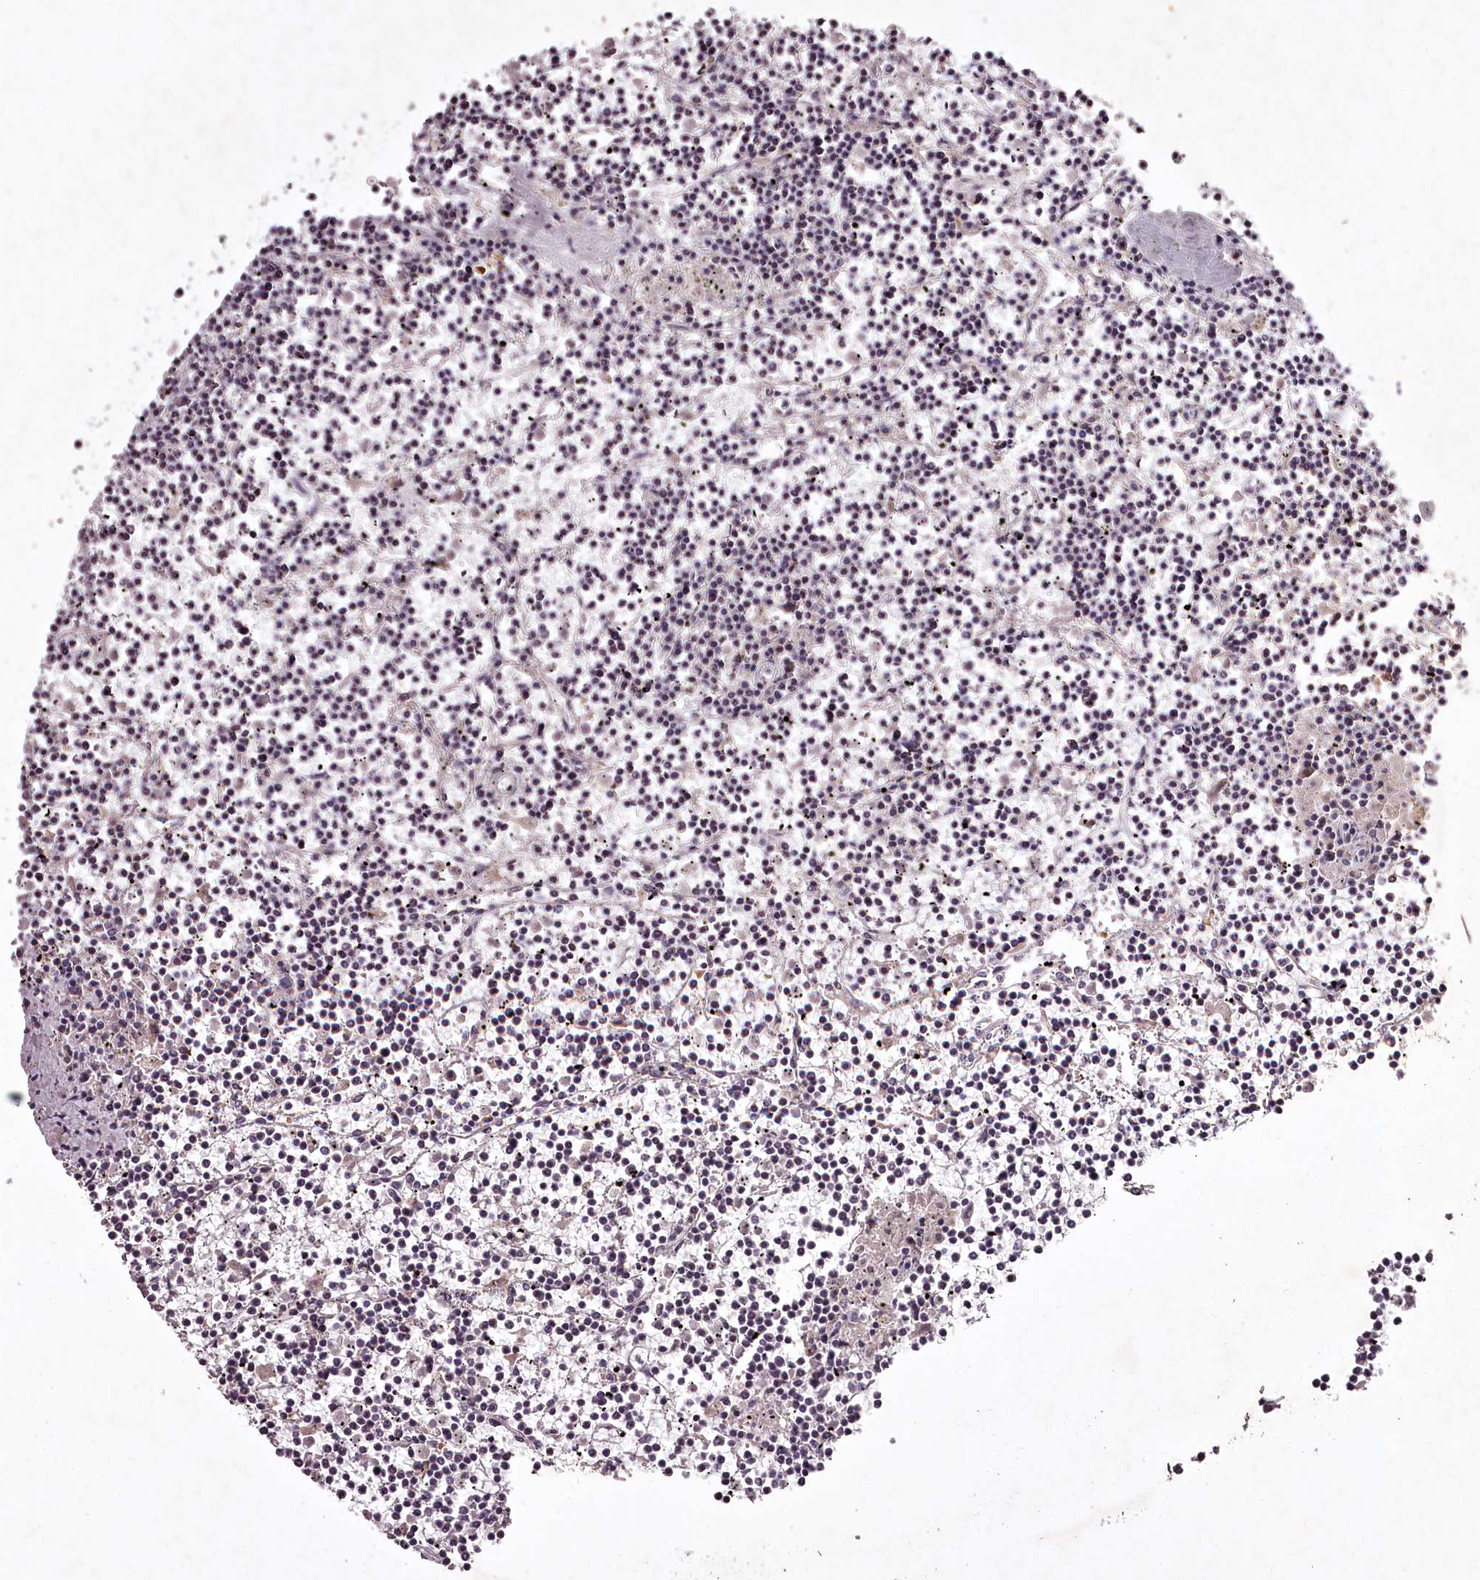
{"staining": {"intensity": "negative", "quantity": "none", "location": "none"}, "tissue": "lymphoma", "cell_type": "Tumor cells", "image_type": "cancer", "snomed": [{"axis": "morphology", "description": "Malignant lymphoma, non-Hodgkin's type, Low grade"}, {"axis": "topography", "description": "Spleen"}], "caption": "Tumor cells are negative for brown protein staining in malignant lymphoma, non-Hodgkin's type (low-grade).", "gene": "RBMXL2", "patient": {"sex": "female", "age": 19}}